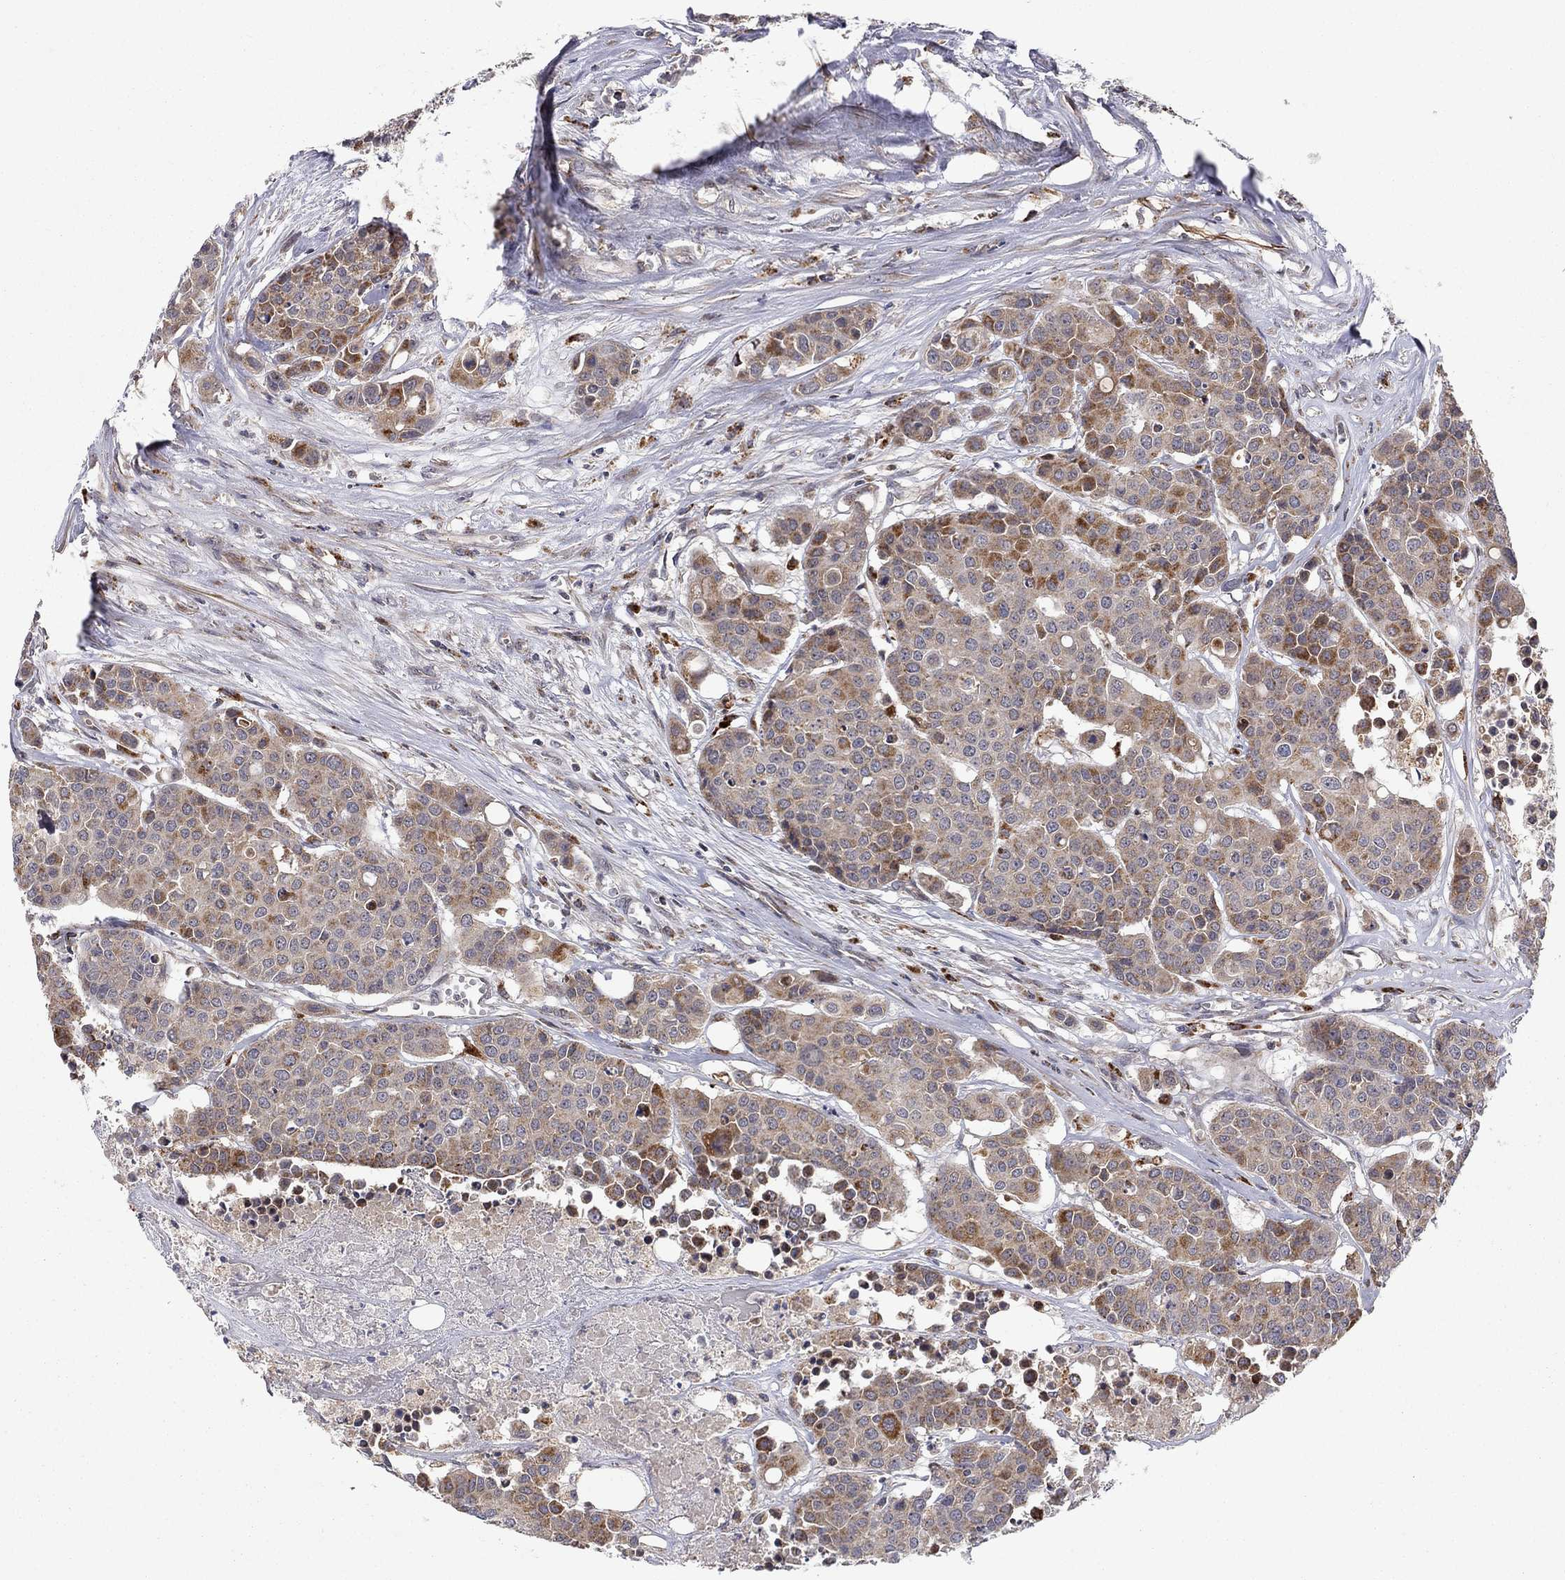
{"staining": {"intensity": "strong", "quantity": "<25%", "location": "cytoplasmic/membranous"}, "tissue": "carcinoid", "cell_type": "Tumor cells", "image_type": "cancer", "snomed": [{"axis": "morphology", "description": "Carcinoid, malignant, NOS"}, {"axis": "topography", "description": "Colon"}], "caption": "Protein staining displays strong cytoplasmic/membranous expression in approximately <25% of tumor cells in malignant carcinoid. The staining was performed using DAB (3,3'-diaminobenzidine) to visualize the protein expression in brown, while the nuclei were stained in blue with hematoxylin (Magnification: 20x).", "gene": "IDS", "patient": {"sex": "male", "age": 81}}